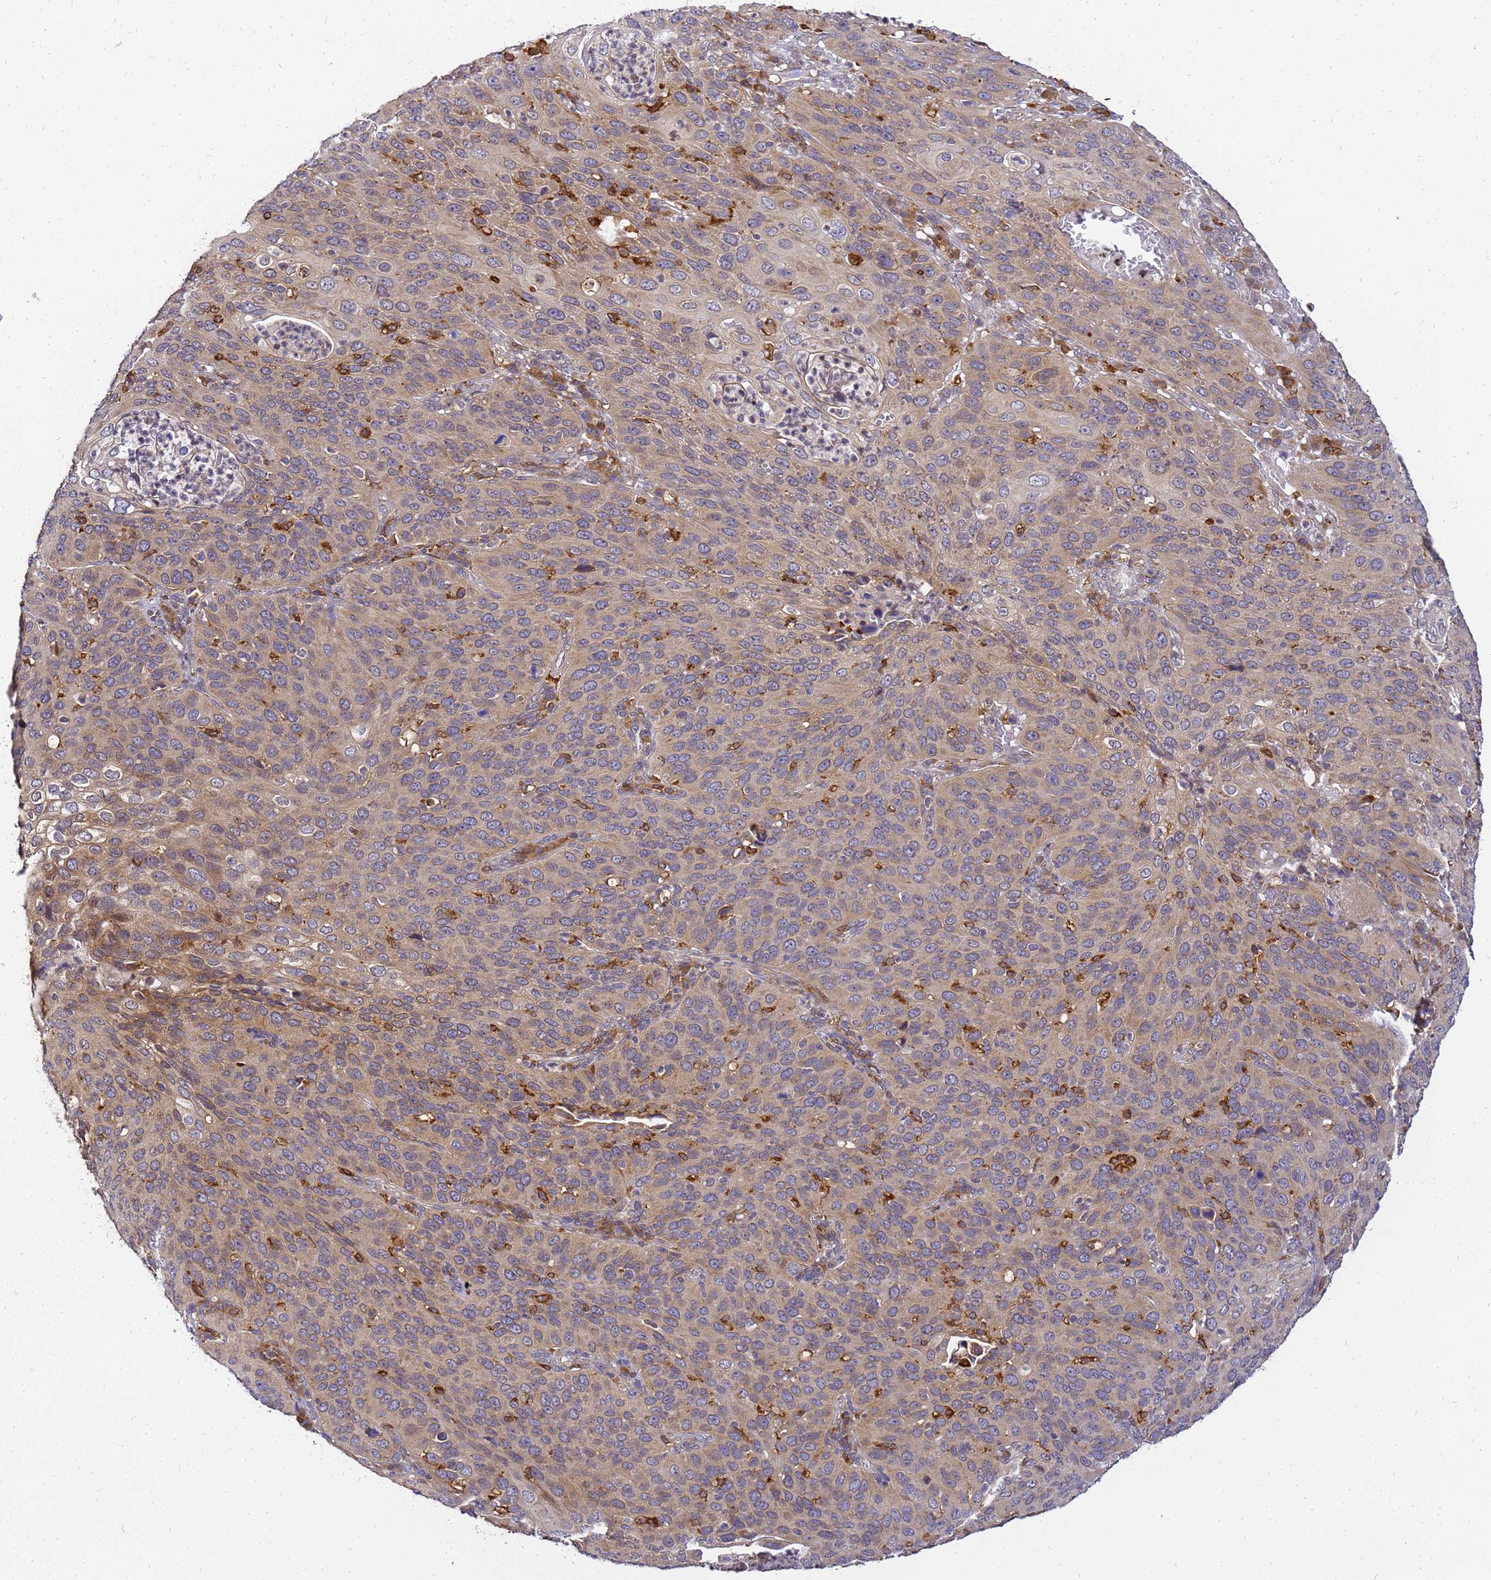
{"staining": {"intensity": "moderate", "quantity": "25%-75%", "location": "cytoplasmic/membranous"}, "tissue": "cervical cancer", "cell_type": "Tumor cells", "image_type": "cancer", "snomed": [{"axis": "morphology", "description": "Squamous cell carcinoma, NOS"}, {"axis": "topography", "description": "Cervix"}], "caption": "The immunohistochemical stain highlights moderate cytoplasmic/membranous positivity in tumor cells of cervical squamous cell carcinoma tissue. (IHC, brightfield microscopy, high magnification).", "gene": "ADPGK", "patient": {"sex": "female", "age": 36}}